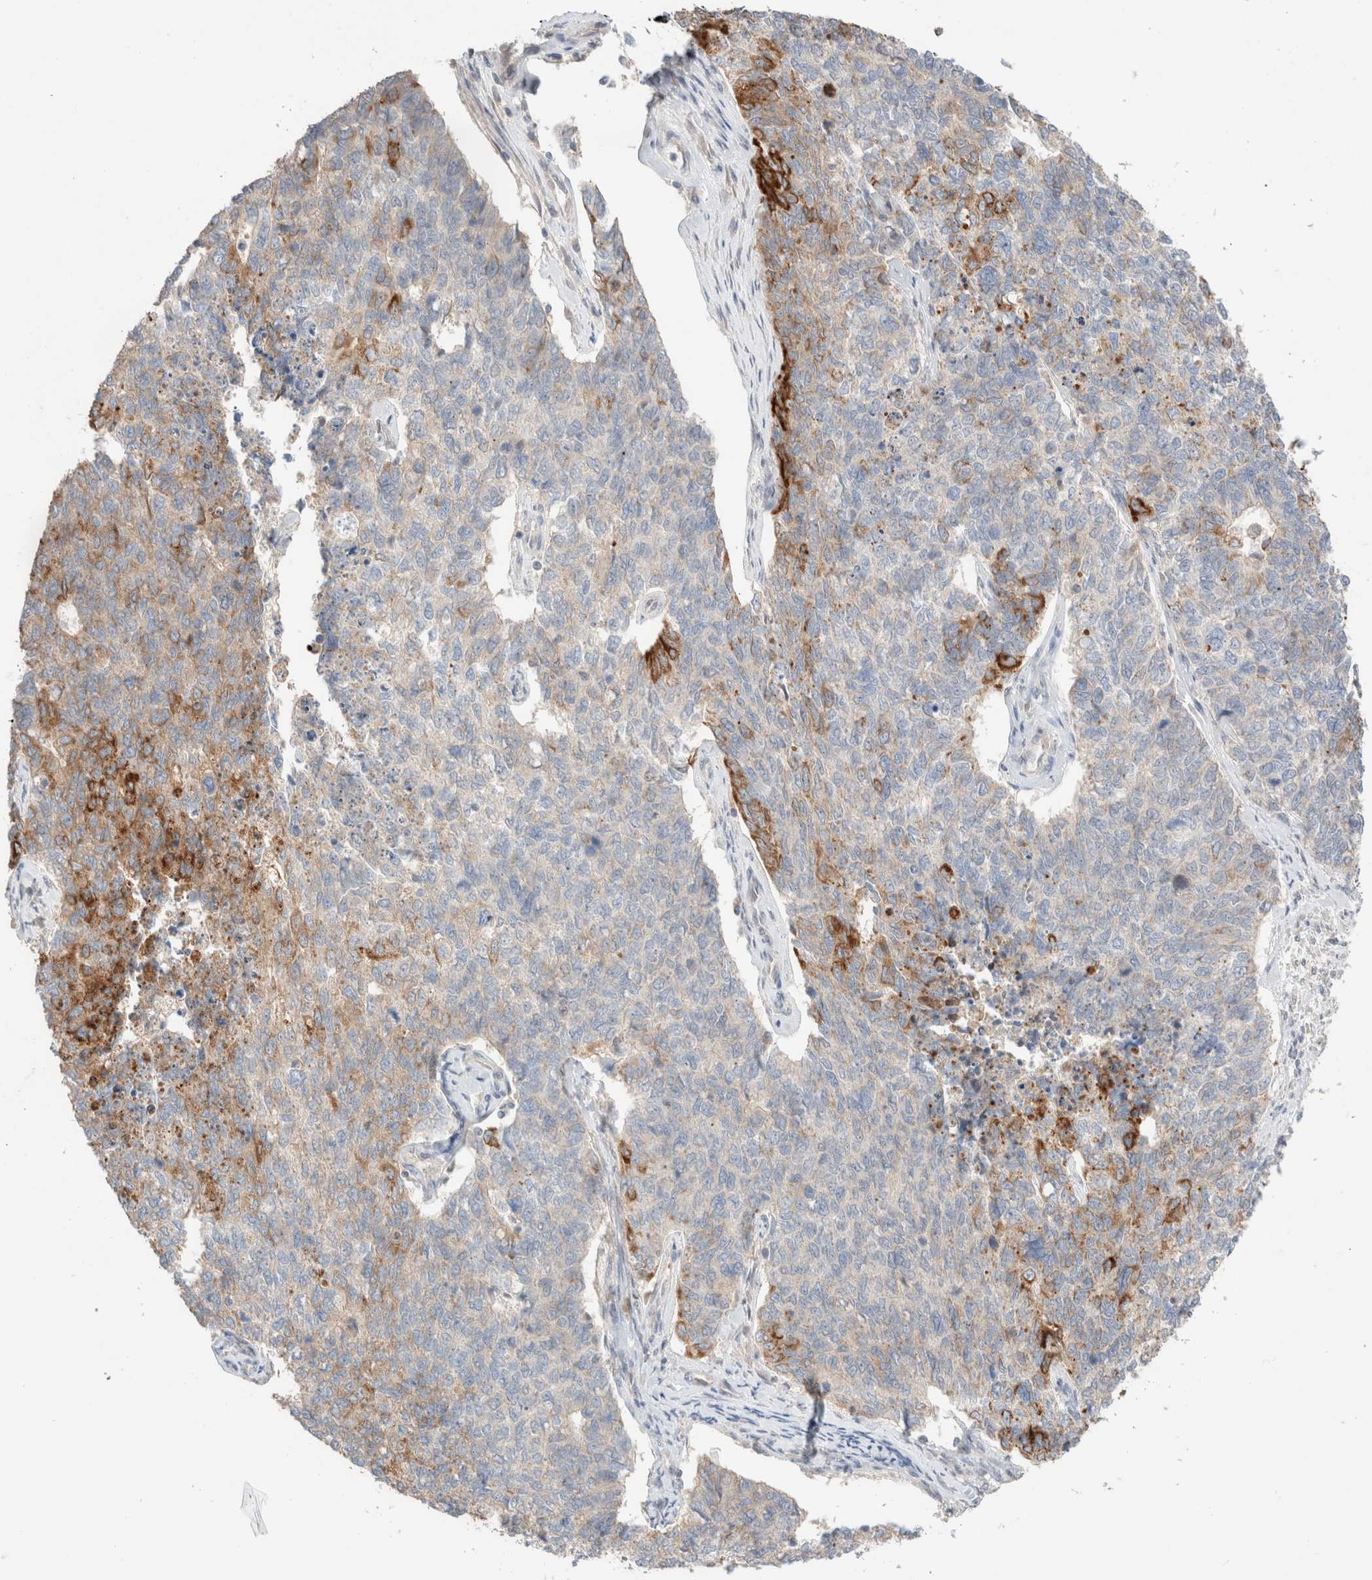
{"staining": {"intensity": "moderate", "quantity": "25%-75%", "location": "cytoplasmic/membranous"}, "tissue": "cervical cancer", "cell_type": "Tumor cells", "image_type": "cancer", "snomed": [{"axis": "morphology", "description": "Squamous cell carcinoma, NOS"}, {"axis": "topography", "description": "Cervix"}], "caption": "Immunohistochemistry (IHC) histopathology image of cervical cancer stained for a protein (brown), which demonstrates medium levels of moderate cytoplasmic/membranous positivity in approximately 25%-75% of tumor cells.", "gene": "TRIM41", "patient": {"sex": "female", "age": 63}}